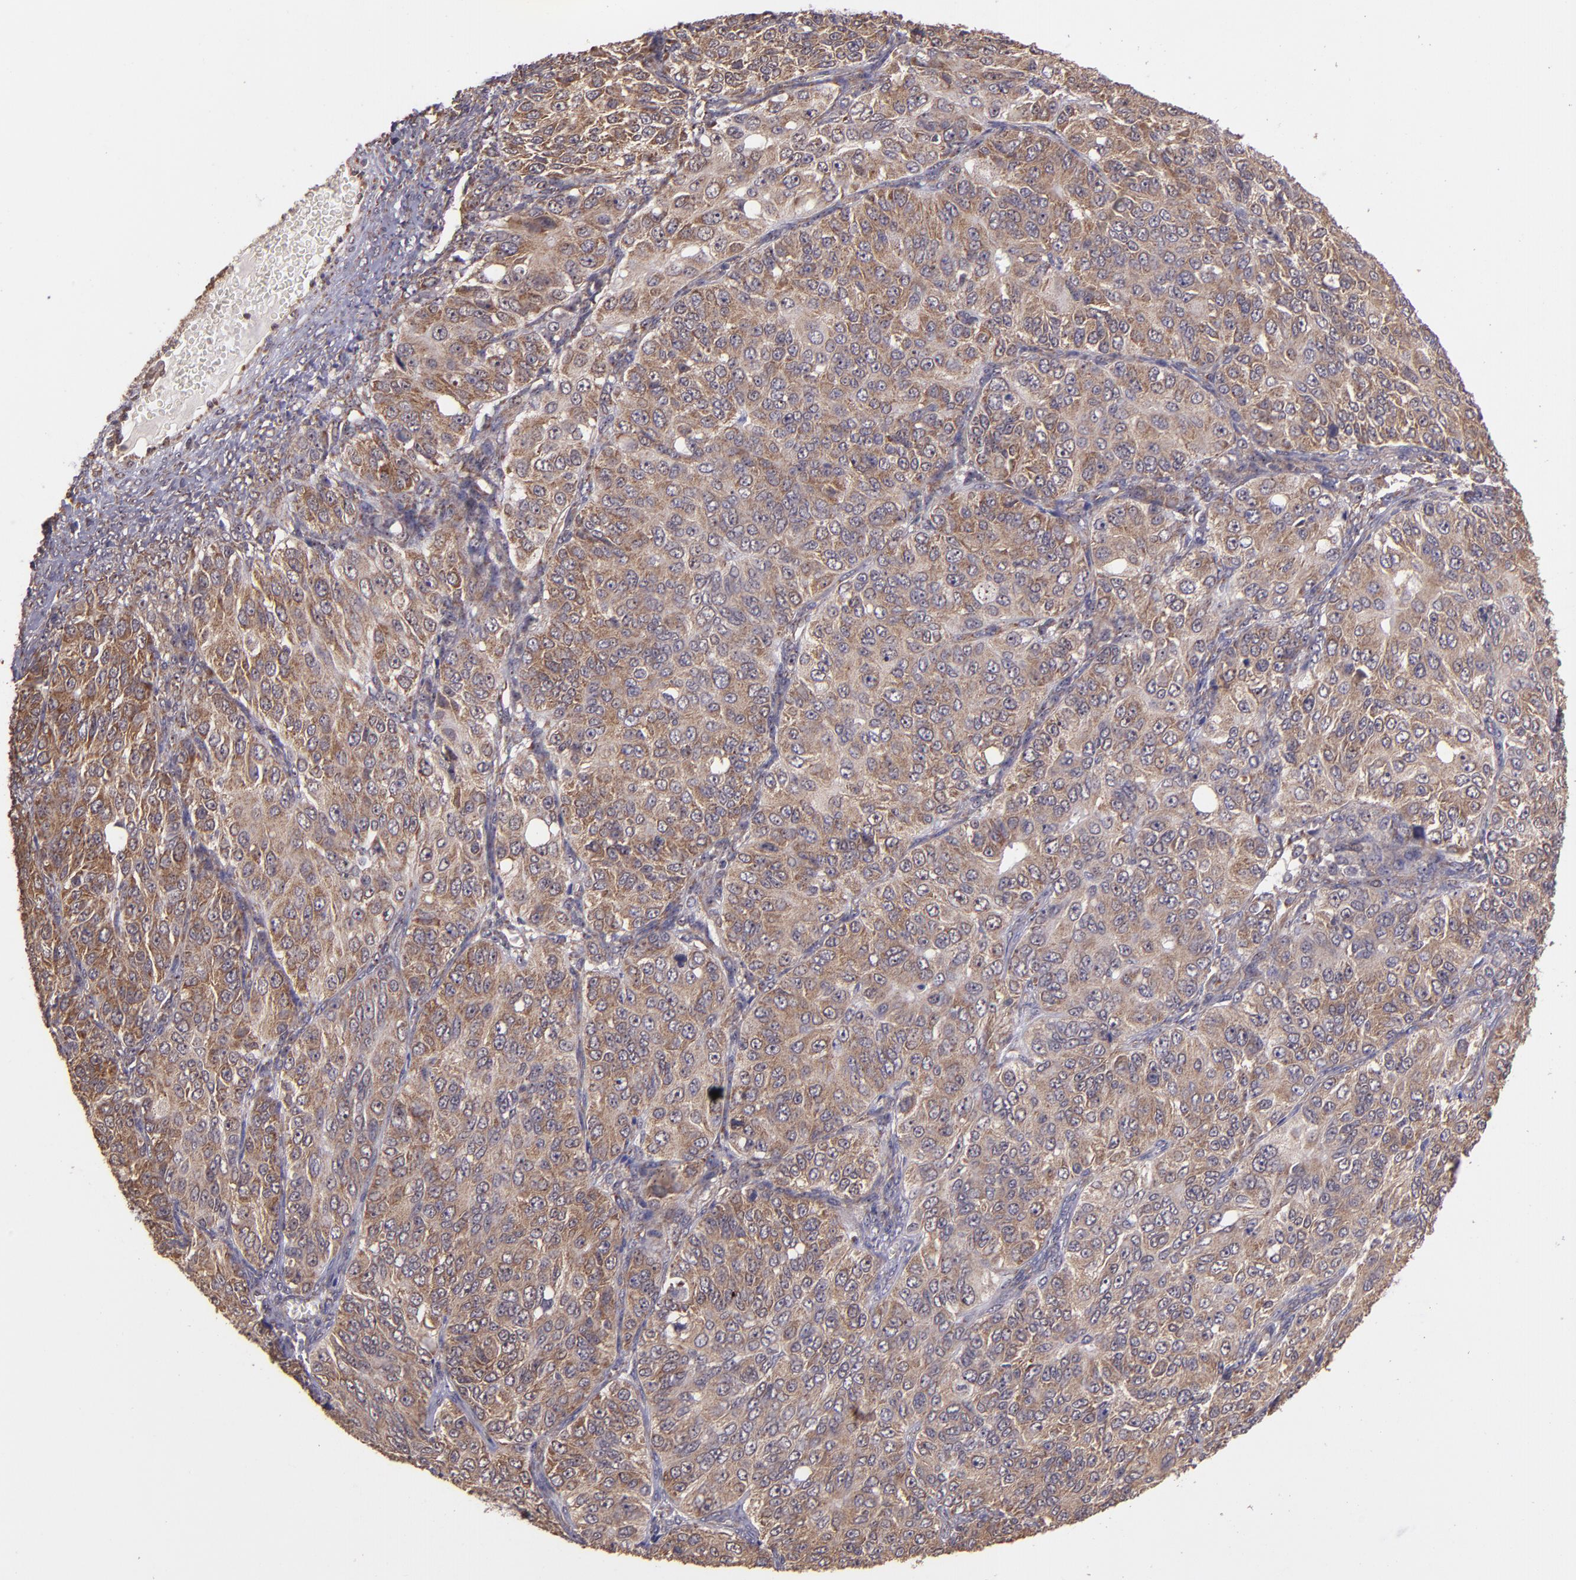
{"staining": {"intensity": "moderate", "quantity": ">75%", "location": "cytoplasmic/membranous"}, "tissue": "ovarian cancer", "cell_type": "Tumor cells", "image_type": "cancer", "snomed": [{"axis": "morphology", "description": "Carcinoma, endometroid"}, {"axis": "topography", "description": "Ovary"}], "caption": "Immunohistochemistry (IHC) (DAB) staining of human endometroid carcinoma (ovarian) demonstrates moderate cytoplasmic/membranous protein expression in approximately >75% of tumor cells.", "gene": "USP51", "patient": {"sex": "female", "age": 51}}